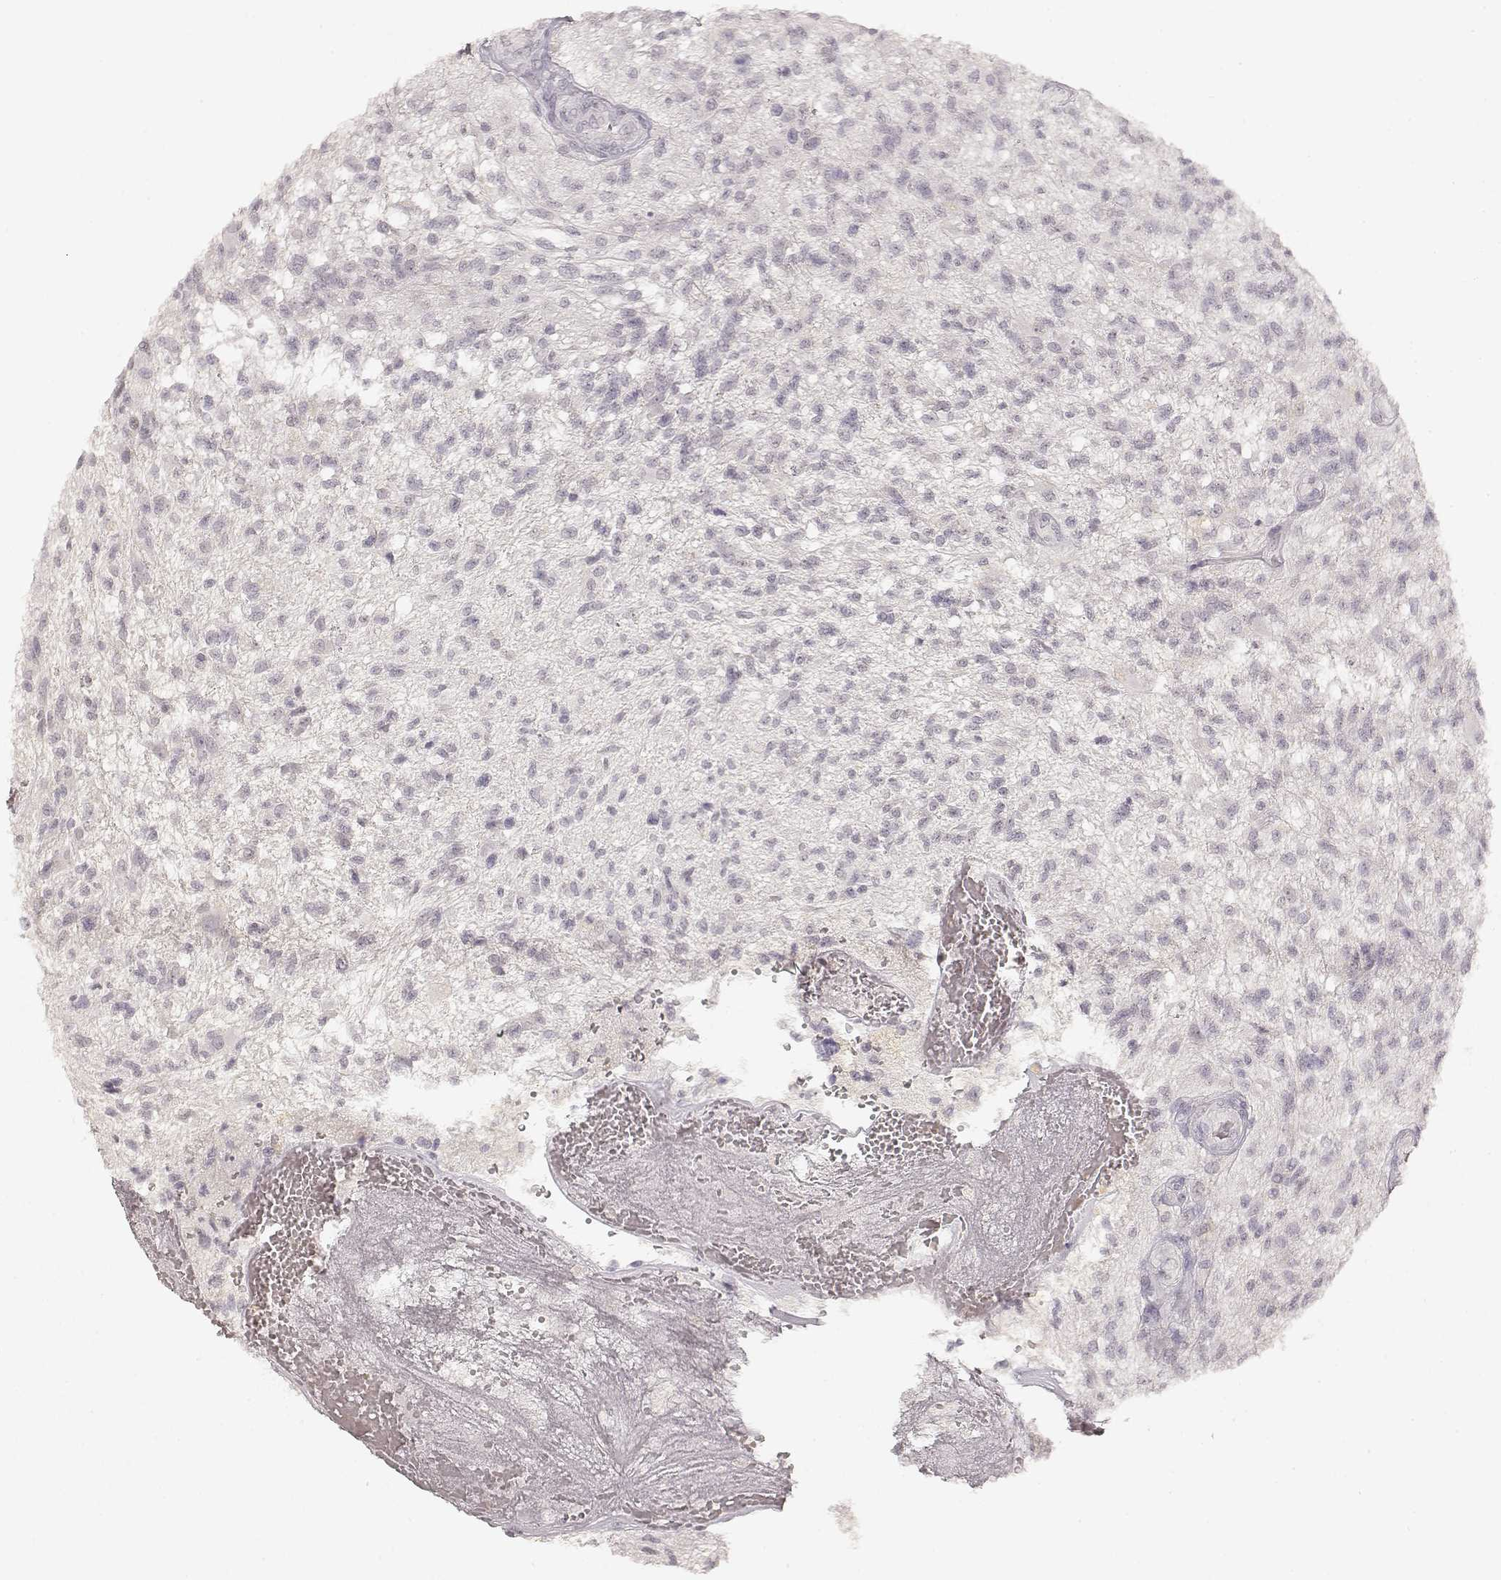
{"staining": {"intensity": "negative", "quantity": "none", "location": "none"}, "tissue": "glioma", "cell_type": "Tumor cells", "image_type": "cancer", "snomed": [{"axis": "morphology", "description": "Glioma, malignant, High grade"}, {"axis": "topography", "description": "Brain"}], "caption": "Tumor cells show no significant expression in high-grade glioma (malignant). (DAB (3,3'-diaminobenzidine) immunohistochemistry, high magnification).", "gene": "LAMC2", "patient": {"sex": "male", "age": 56}}